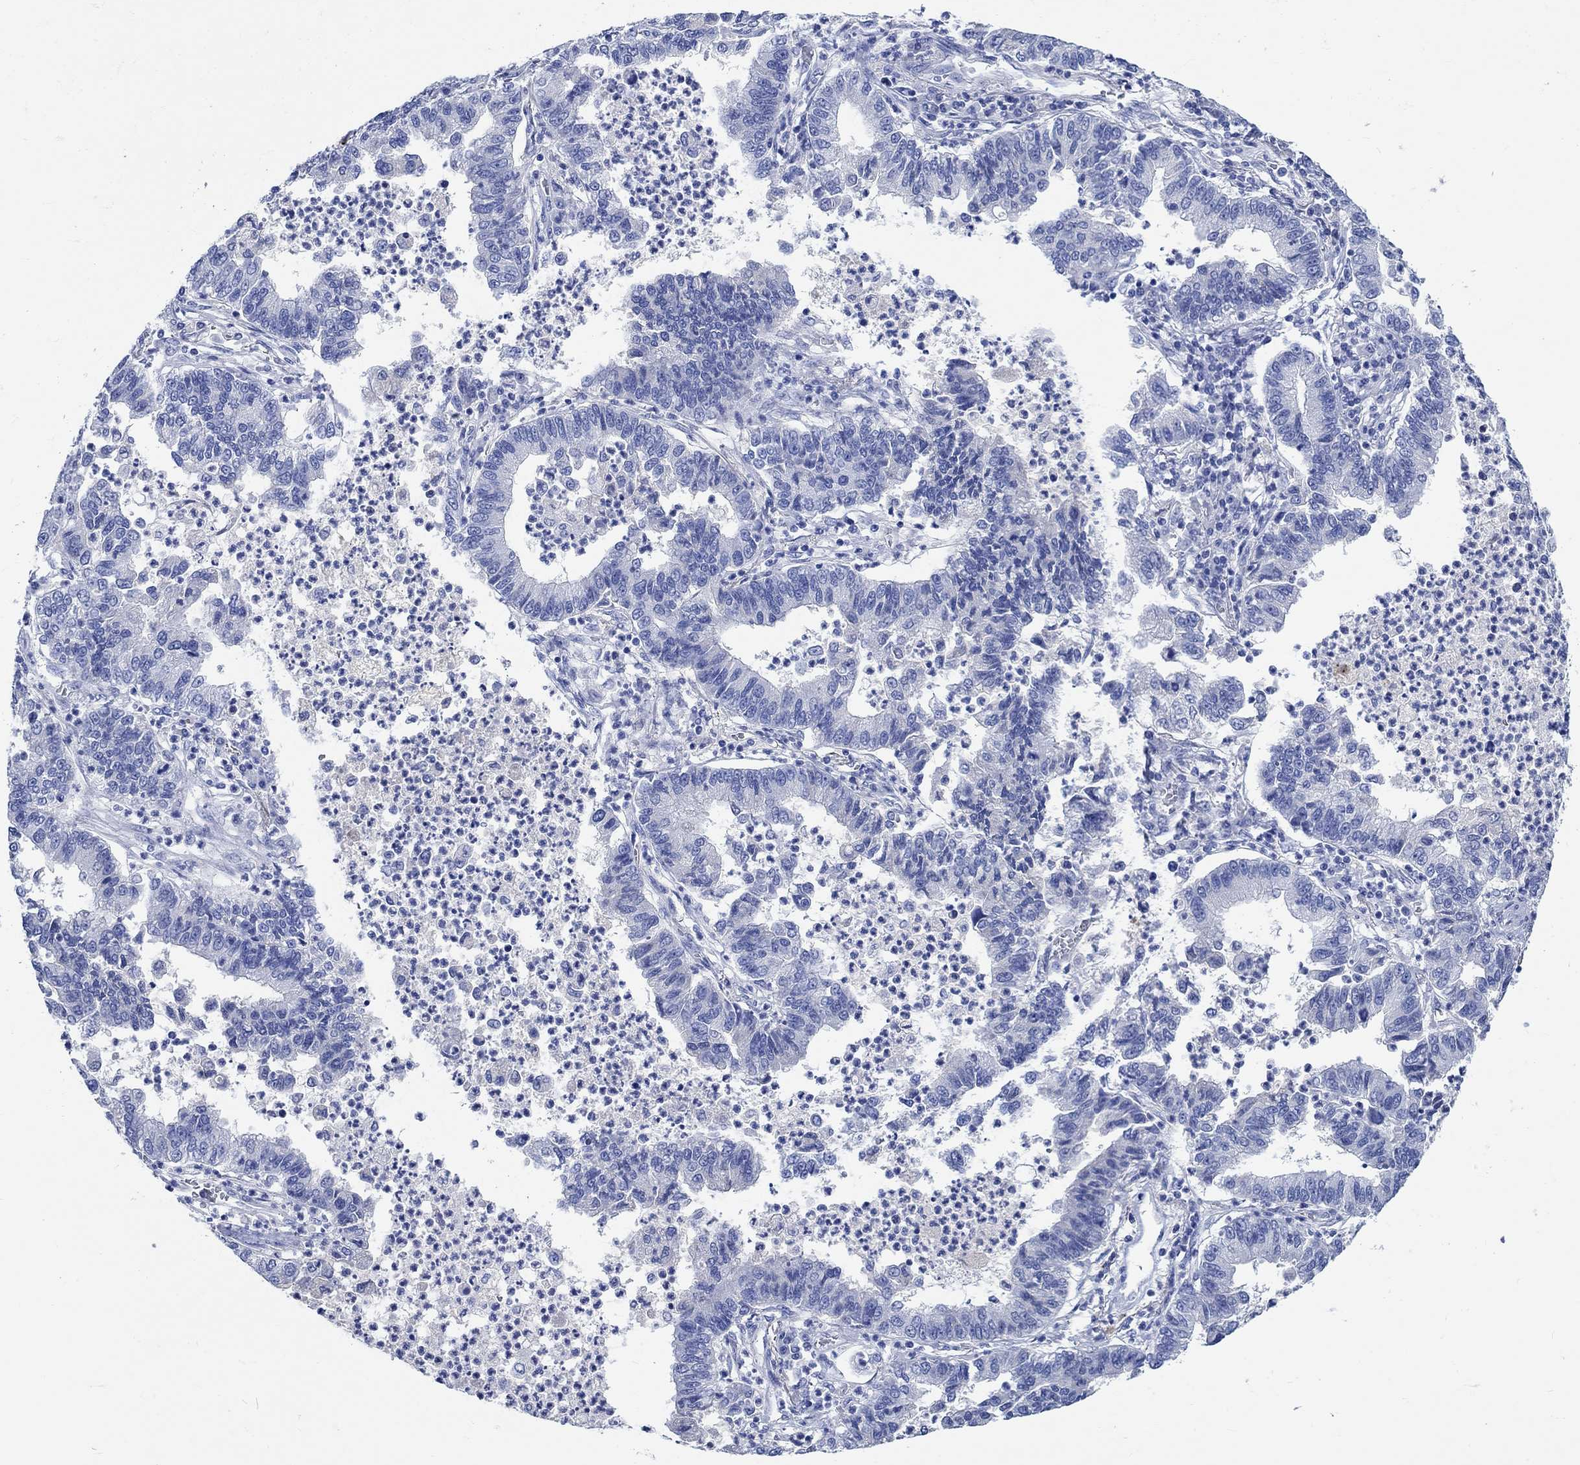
{"staining": {"intensity": "negative", "quantity": "none", "location": "none"}, "tissue": "lung cancer", "cell_type": "Tumor cells", "image_type": "cancer", "snomed": [{"axis": "morphology", "description": "Adenocarcinoma, NOS"}, {"axis": "topography", "description": "Lung"}], "caption": "The photomicrograph shows no staining of tumor cells in lung cancer.", "gene": "SHISA4", "patient": {"sex": "female", "age": 57}}